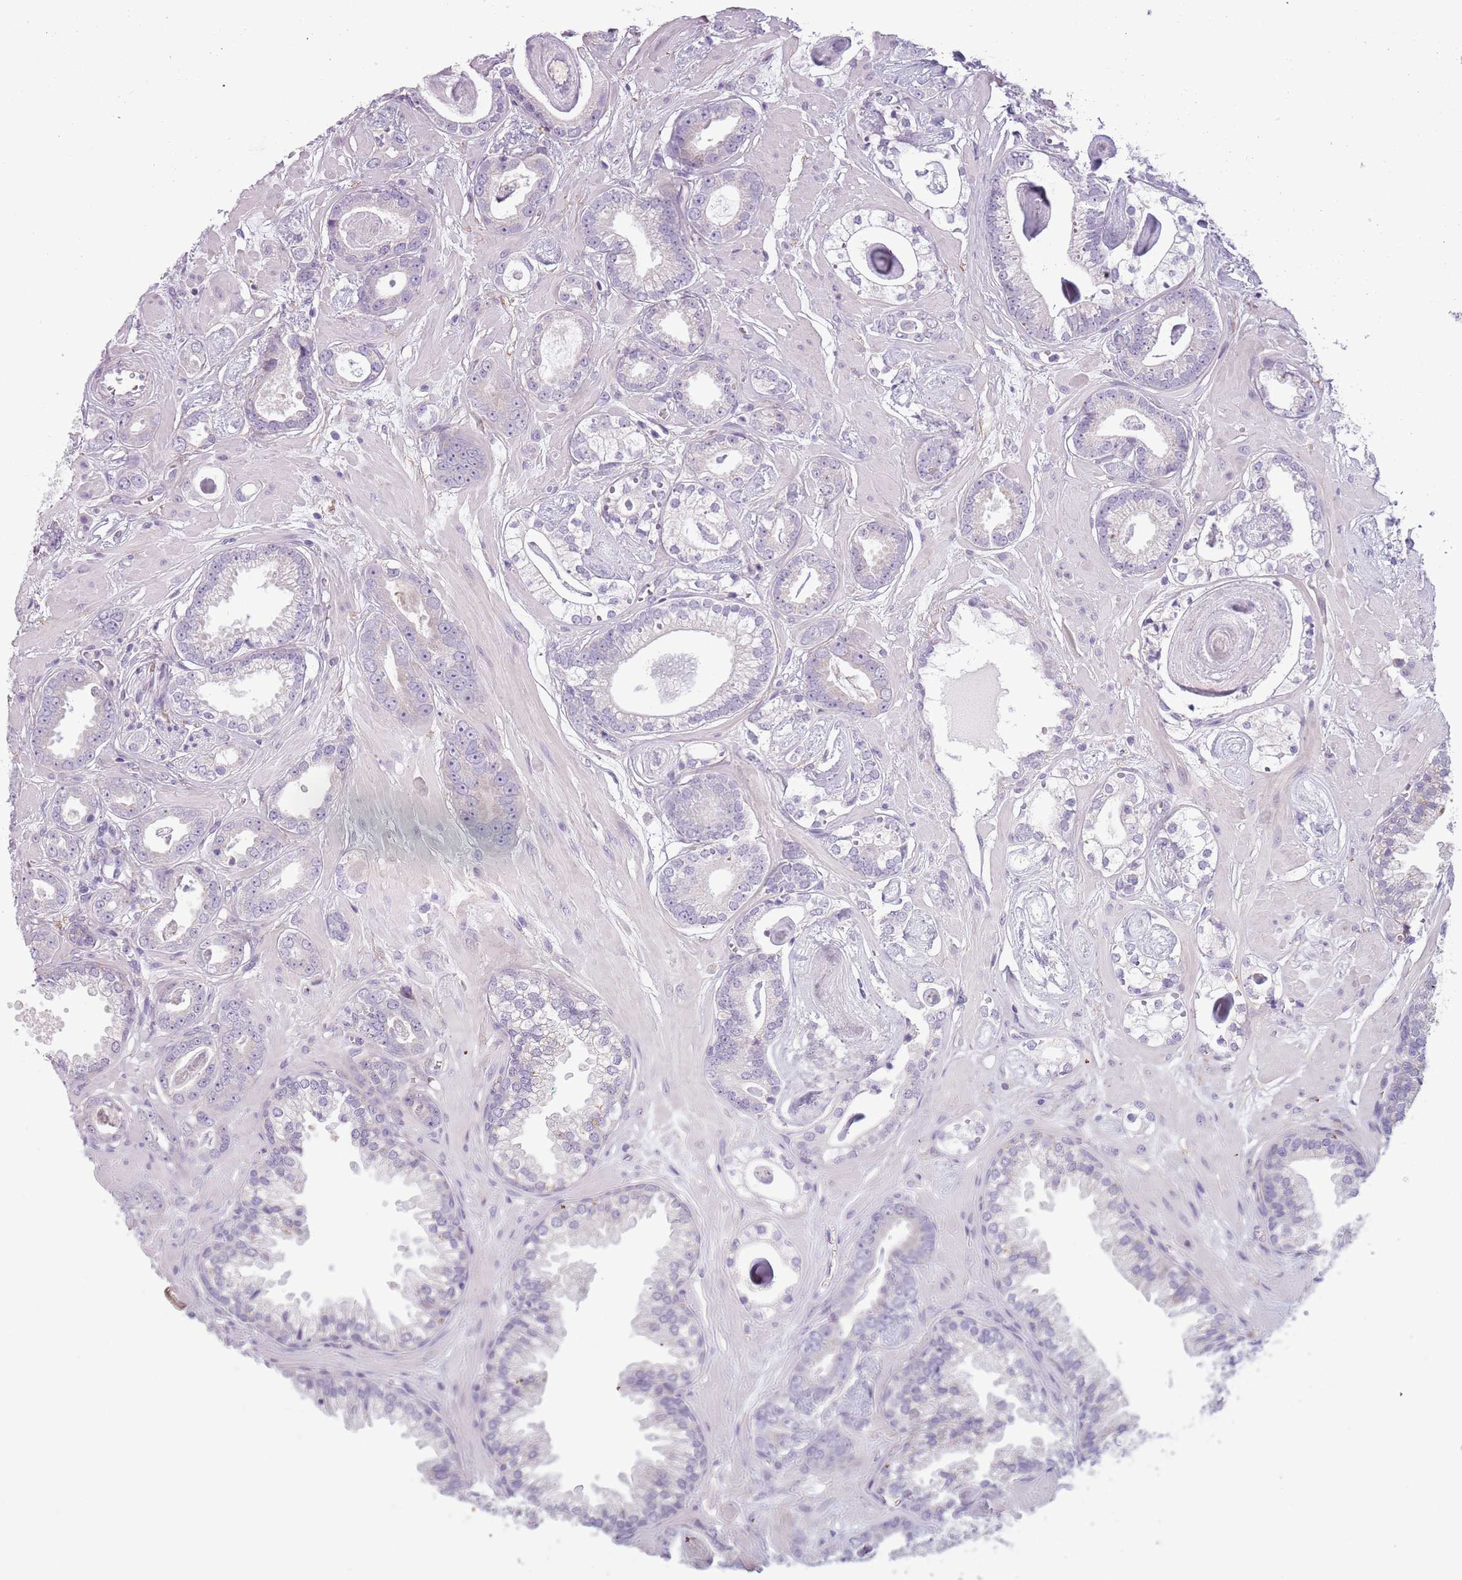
{"staining": {"intensity": "negative", "quantity": "none", "location": "none"}, "tissue": "prostate cancer", "cell_type": "Tumor cells", "image_type": "cancer", "snomed": [{"axis": "morphology", "description": "Adenocarcinoma, Low grade"}, {"axis": "topography", "description": "Prostate"}], "caption": "Immunohistochemistry (IHC) of human prostate cancer shows no staining in tumor cells.", "gene": "MEGF8", "patient": {"sex": "male", "age": 60}}